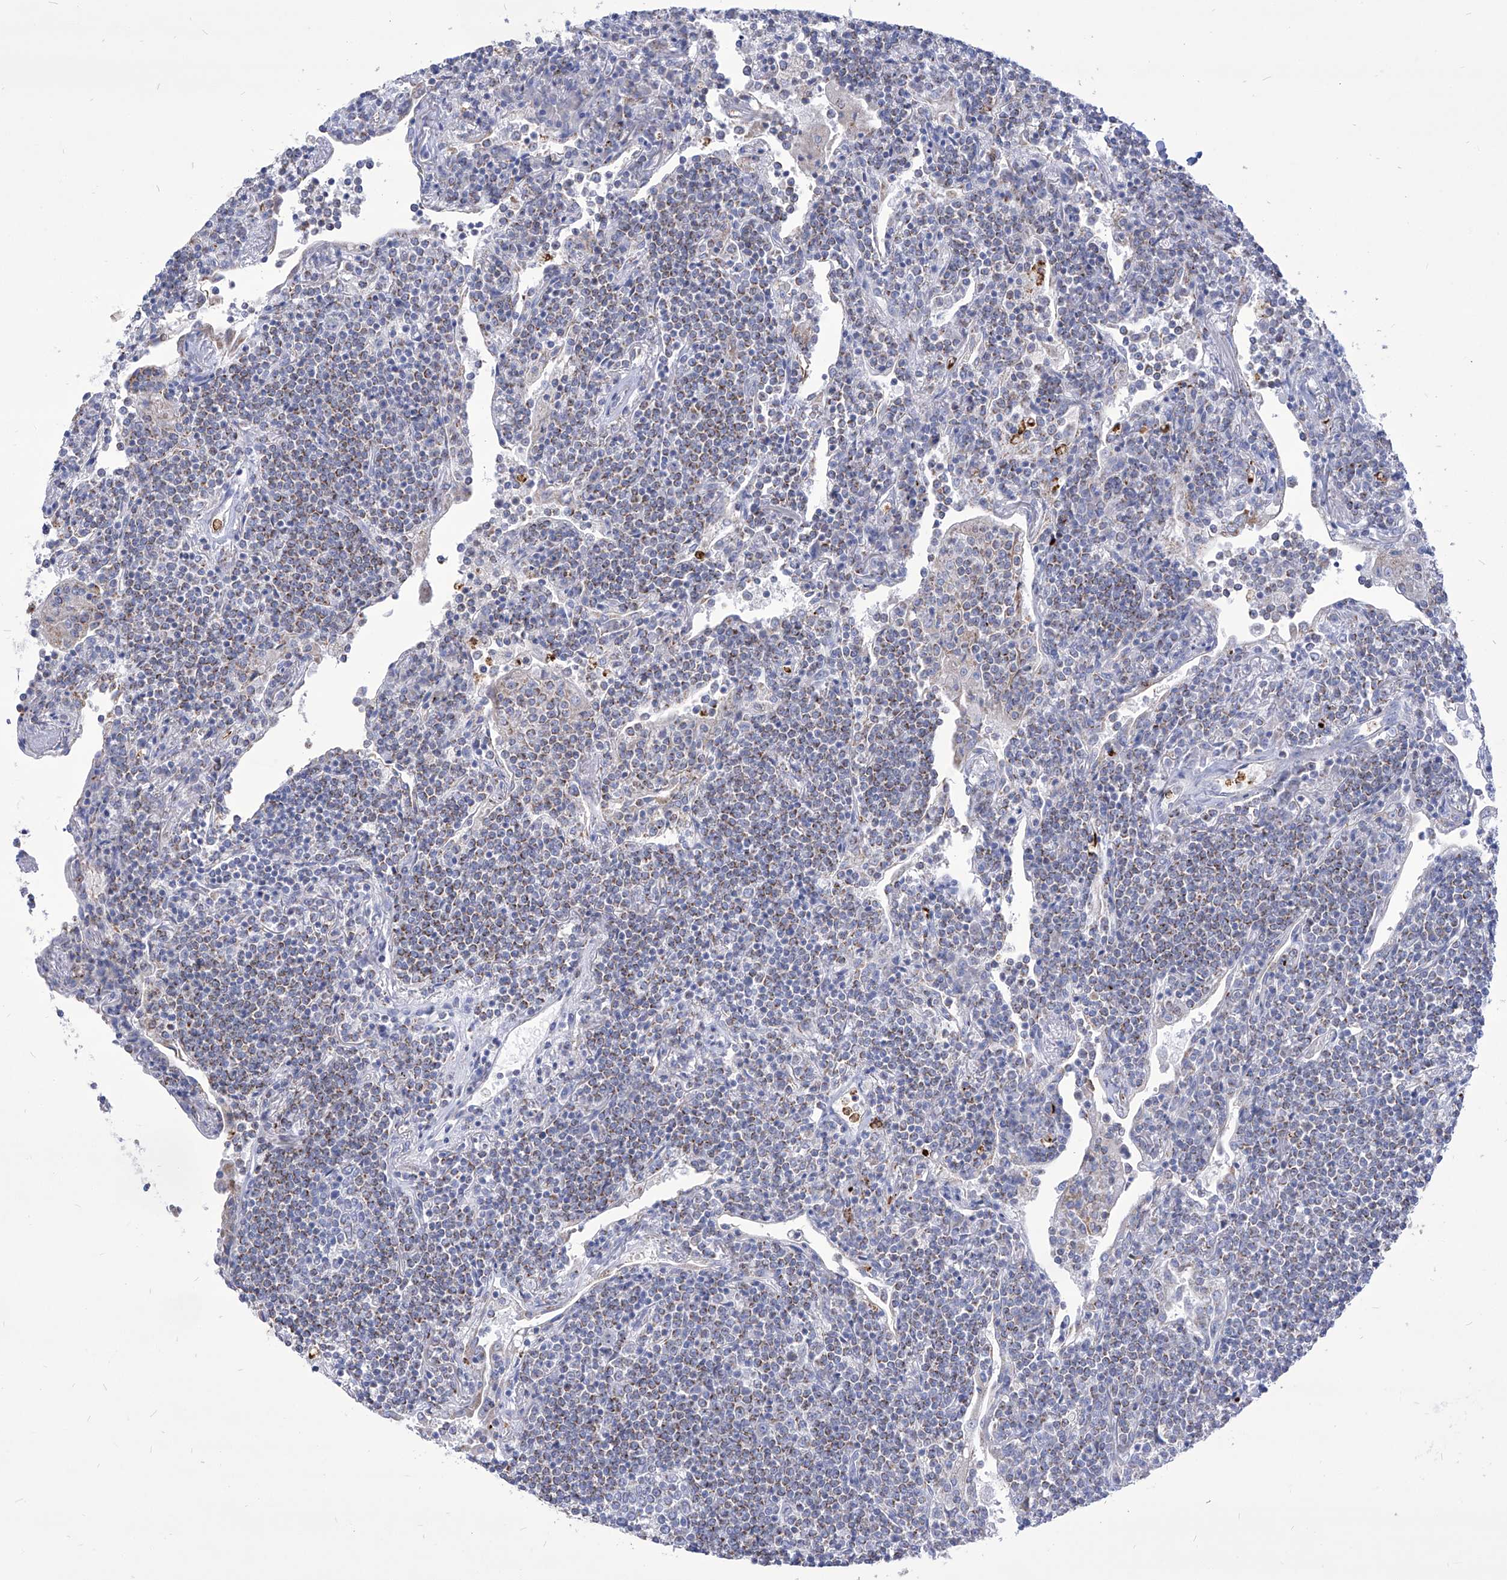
{"staining": {"intensity": "weak", "quantity": "25%-75%", "location": "cytoplasmic/membranous"}, "tissue": "lymphoma", "cell_type": "Tumor cells", "image_type": "cancer", "snomed": [{"axis": "morphology", "description": "Malignant lymphoma, non-Hodgkin's type, Low grade"}, {"axis": "topography", "description": "Lung"}], "caption": "Lymphoma tissue displays weak cytoplasmic/membranous staining in about 25%-75% of tumor cells", "gene": "COQ3", "patient": {"sex": "female", "age": 71}}